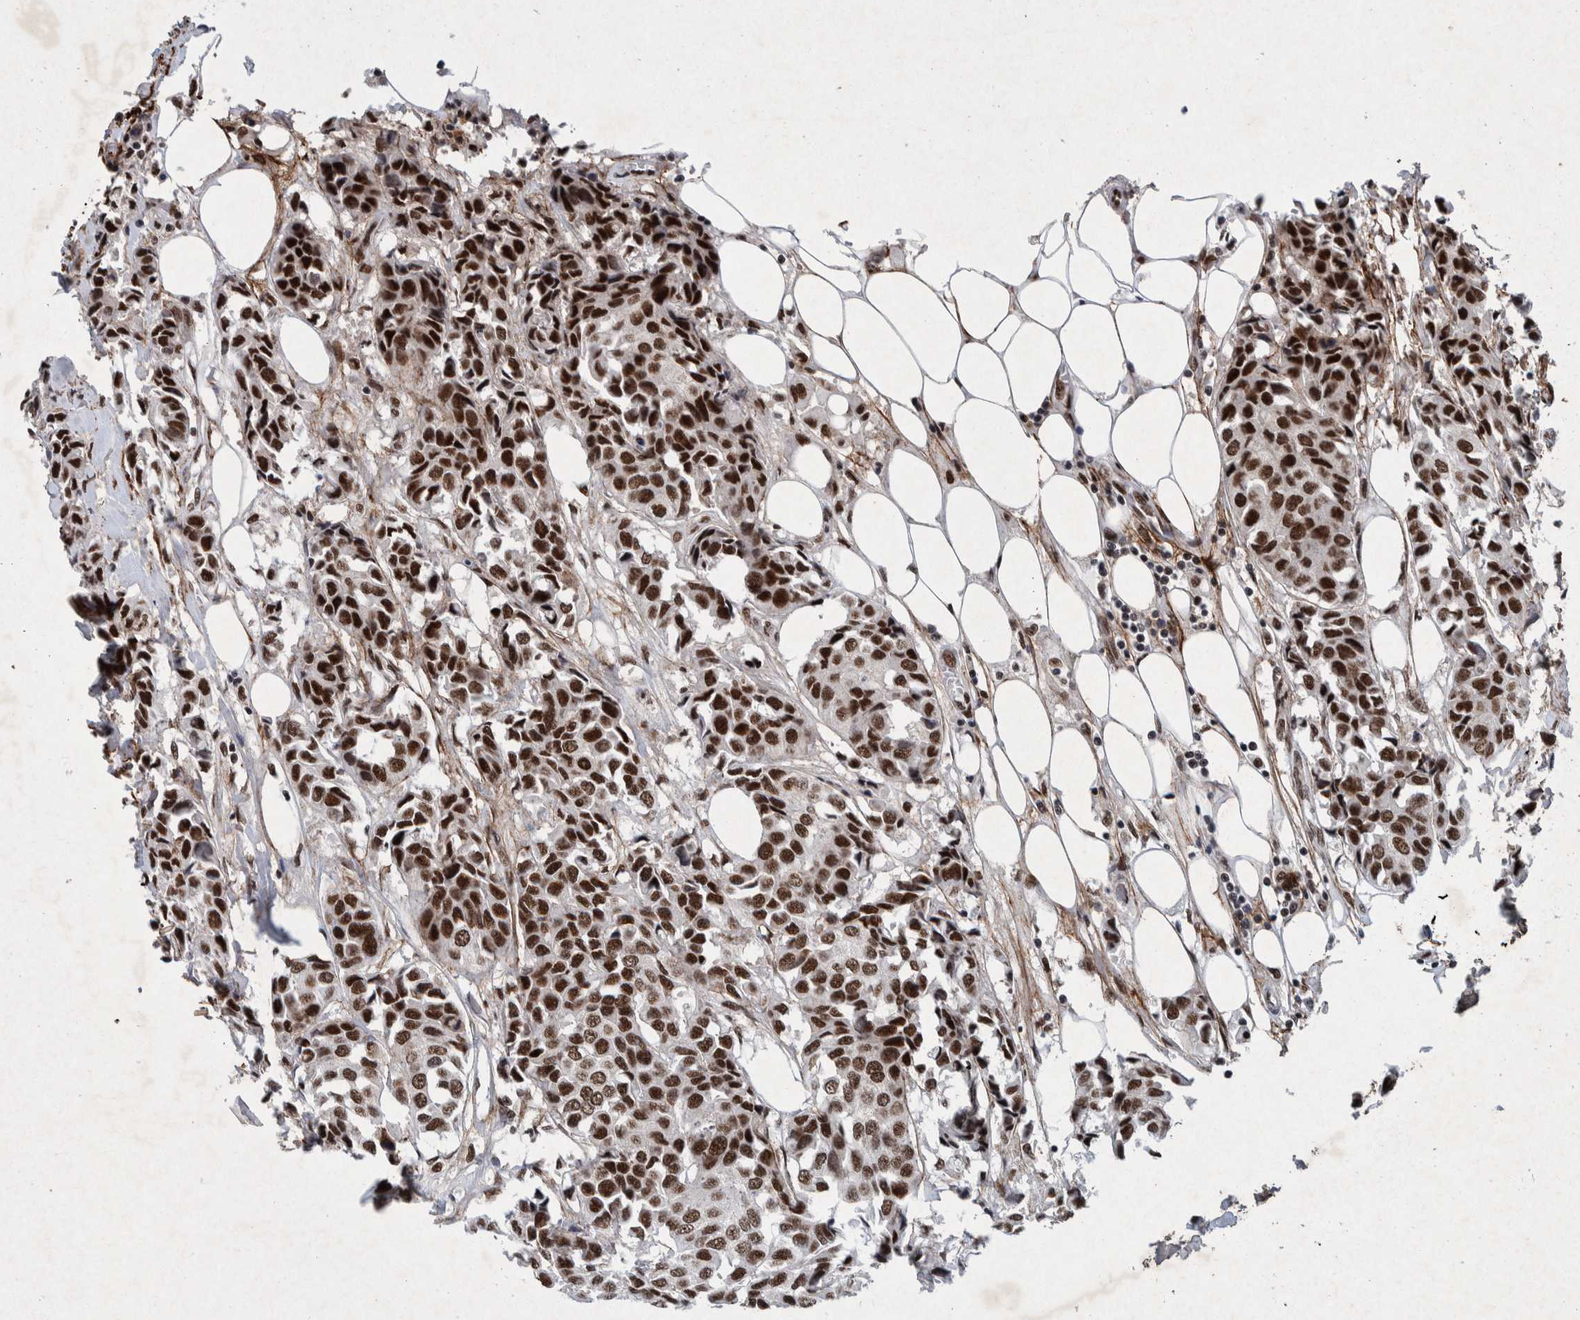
{"staining": {"intensity": "strong", "quantity": ">75%", "location": "nuclear"}, "tissue": "breast cancer", "cell_type": "Tumor cells", "image_type": "cancer", "snomed": [{"axis": "morphology", "description": "Duct carcinoma"}, {"axis": "topography", "description": "Breast"}], "caption": "Breast cancer (intraductal carcinoma) tissue displays strong nuclear staining in about >75% of tumor cells, visualized by immunohistochemistry.", "gene": "TAF10", "patient": {"sex": "female", "age": 80}}